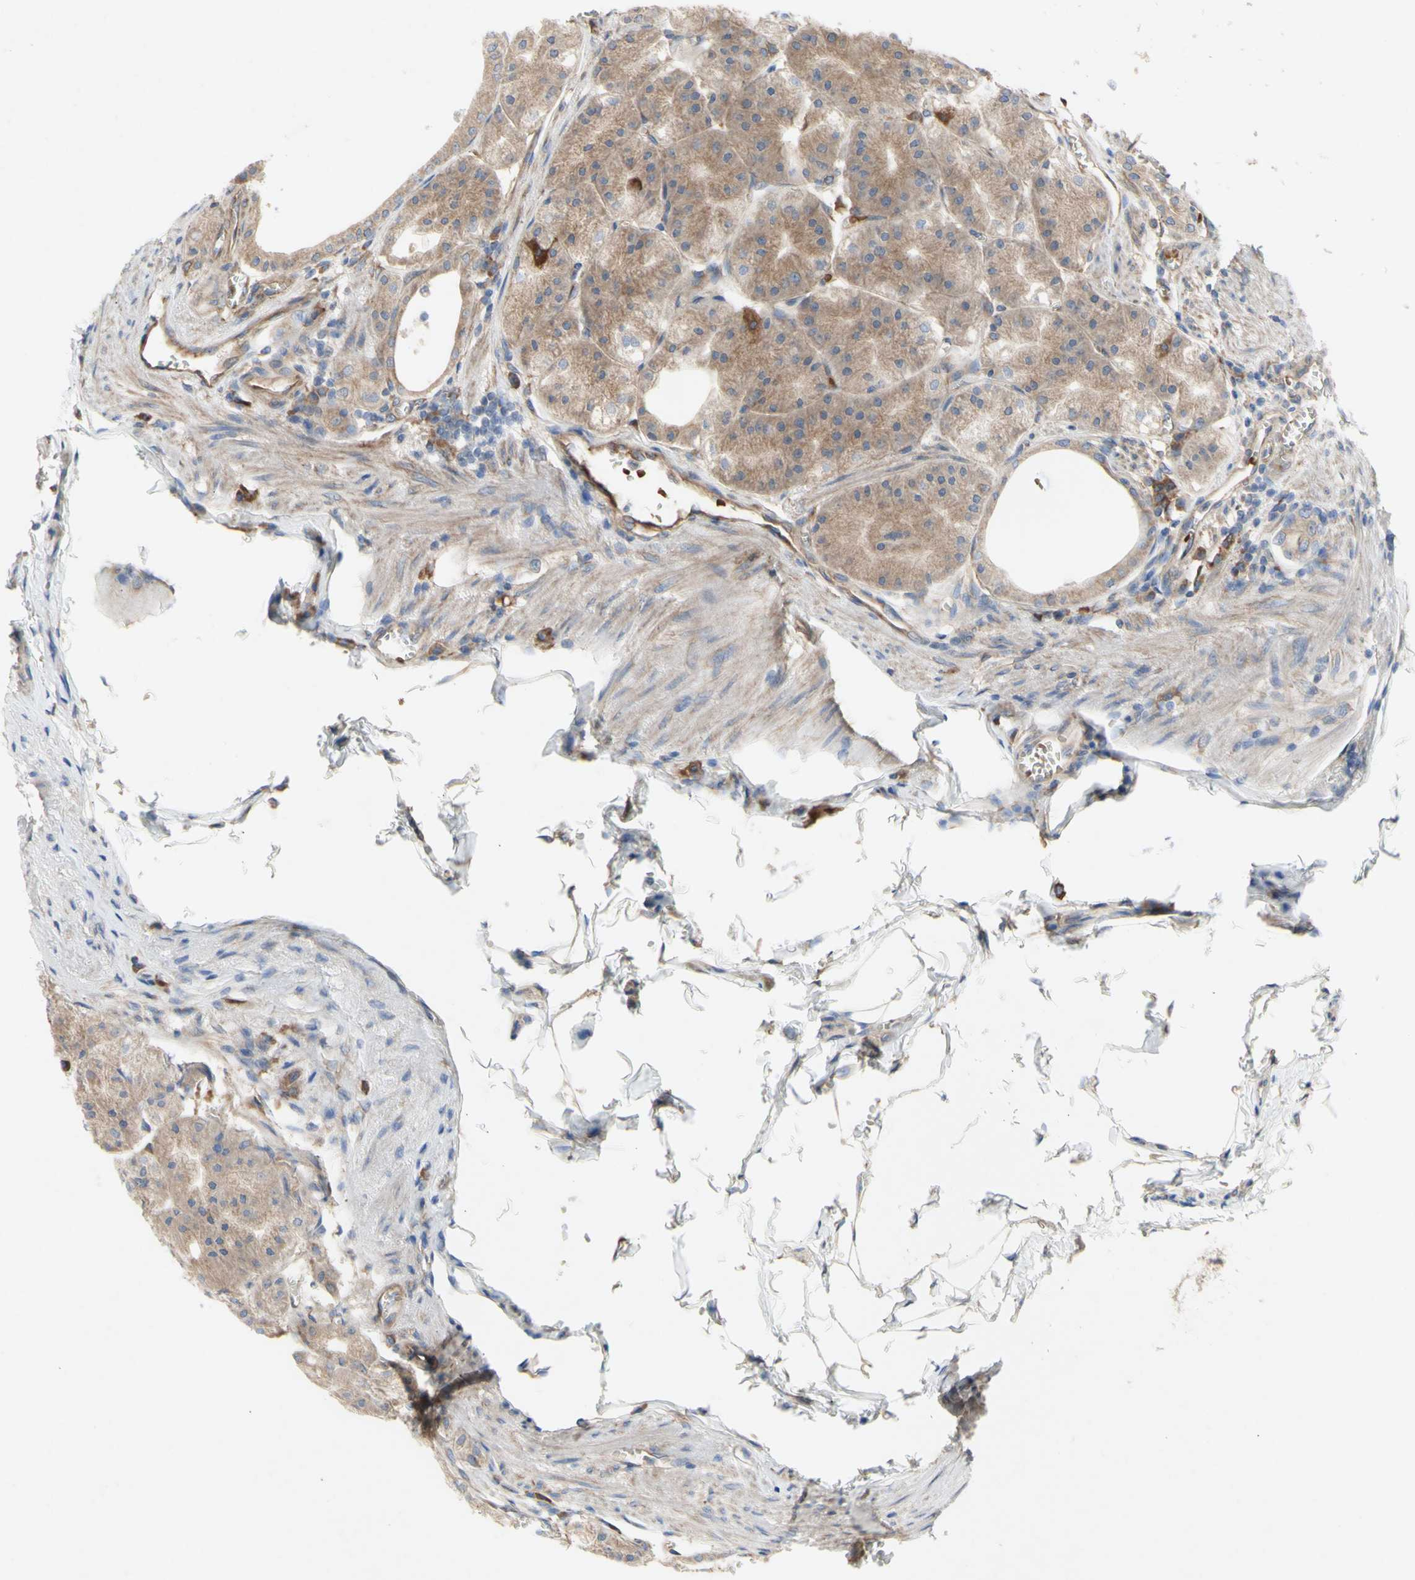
{"staining": {"intensity": "moderate", "quantity": ">75%", "location": "cytoplasmic/membranous"}, "tissue": "stomach", "cell_type": "Glandular cells", "image_type": "normal", "snomed": [{"axis": "morphology", "description": "Normal tissue, NOS"}, {"axis": "topography", "description": "Stomach, lower"}], "caption": "Protein expression by immunohistochemistry displays moderate cytoplasmic/membranous expression in approximately >75% of glandular cells in unremarkable stomach.", "gene": "KLC1", "patient": {"sex": "male", "age": 71}}